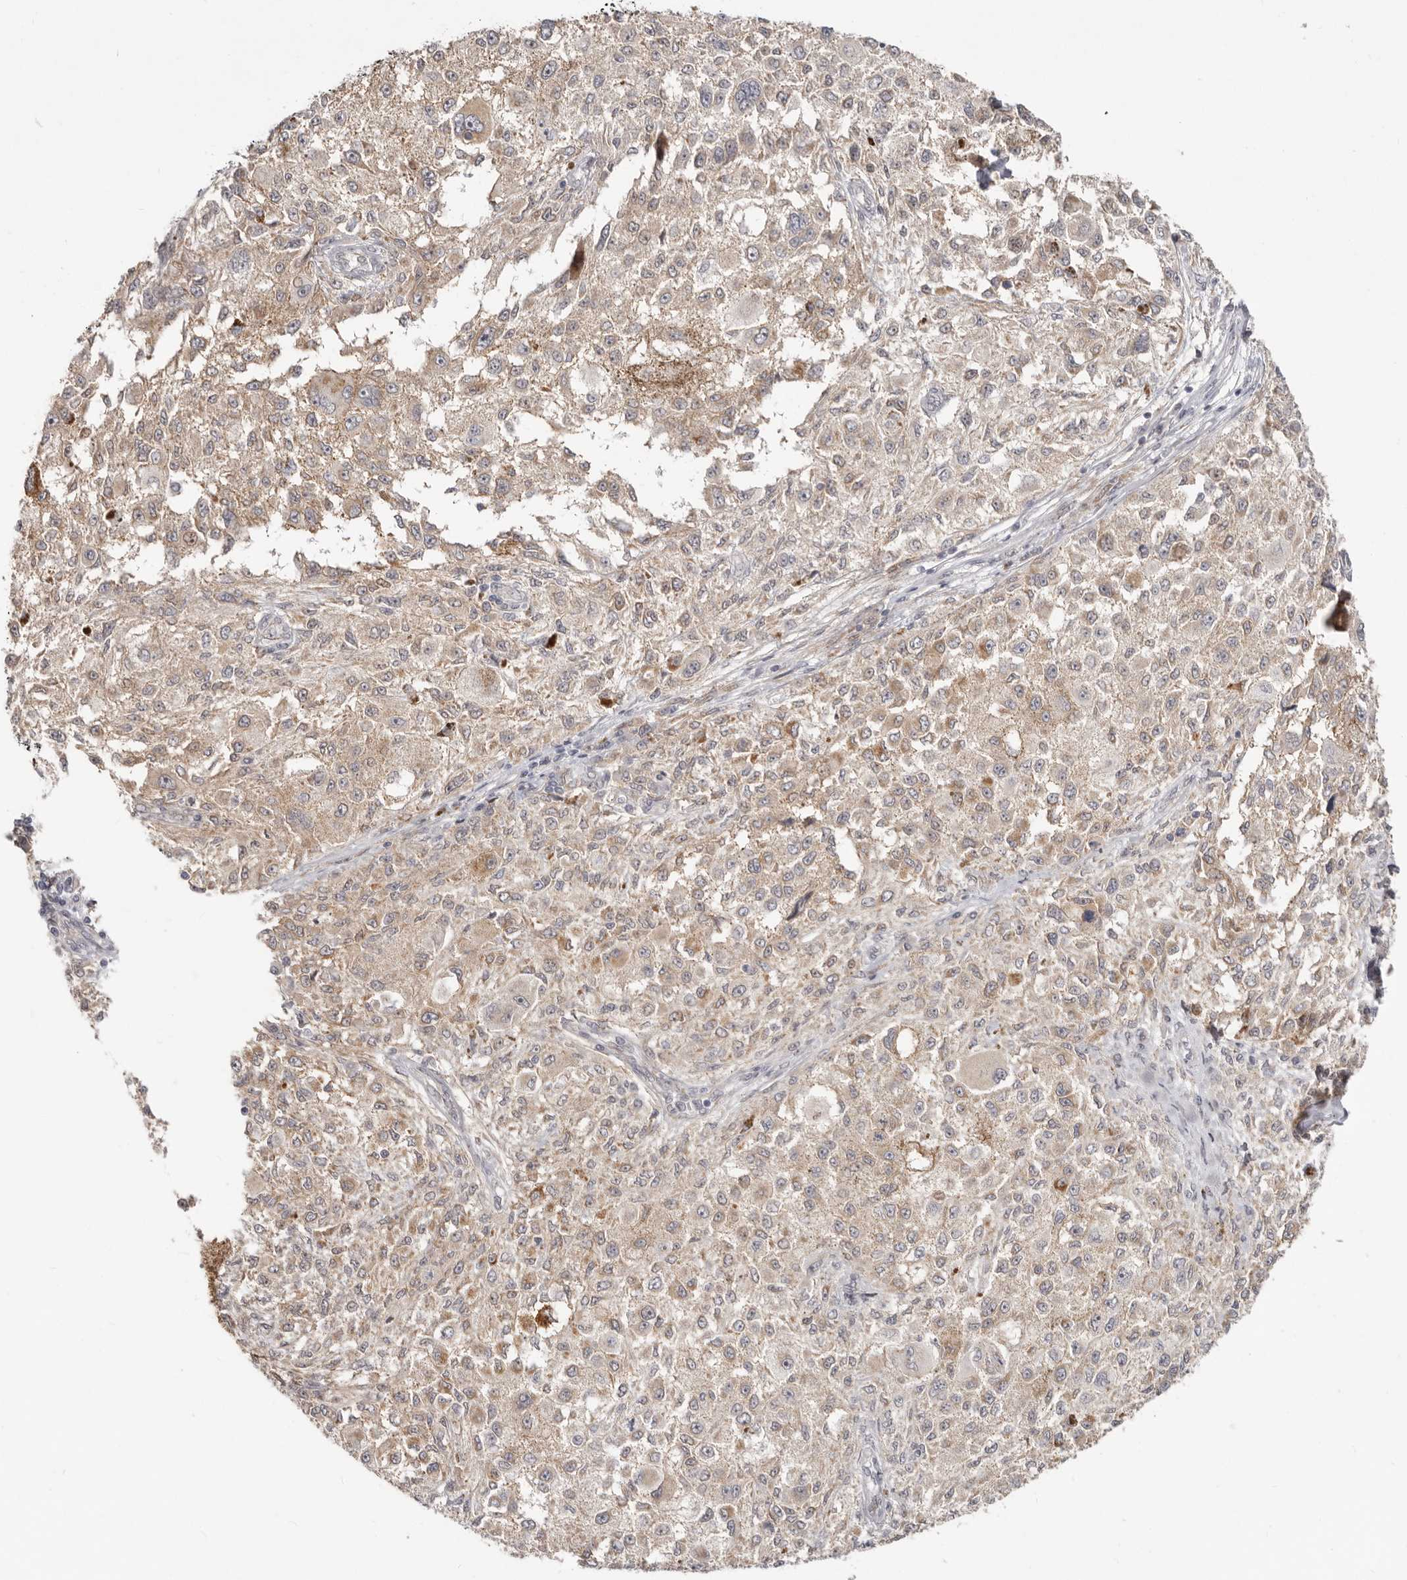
{"staining": {"intensity": "moderate", "quantity": "25%-75%", "location": "cytoplasmic/membranous"}, "tissue": "melanoma", "cell_type": "Tumor cells", "image_type": "cancer", "snomed": [{"axis": "morphology", "description": "Necrosis, NOS"}, {"axis": "morphology", "description": "Malignant melanoma, NOS"}, {"axis": "topography", "description": "Skin"}], "caption": "Human malignant melanoma stained for a protein (brown) exhibits moderate cytoplasmic/membranous positive expression in about 25%-75% of tumor cells.", "gene": "SZT2", "patient": {"sex": "female", "age": 87}}